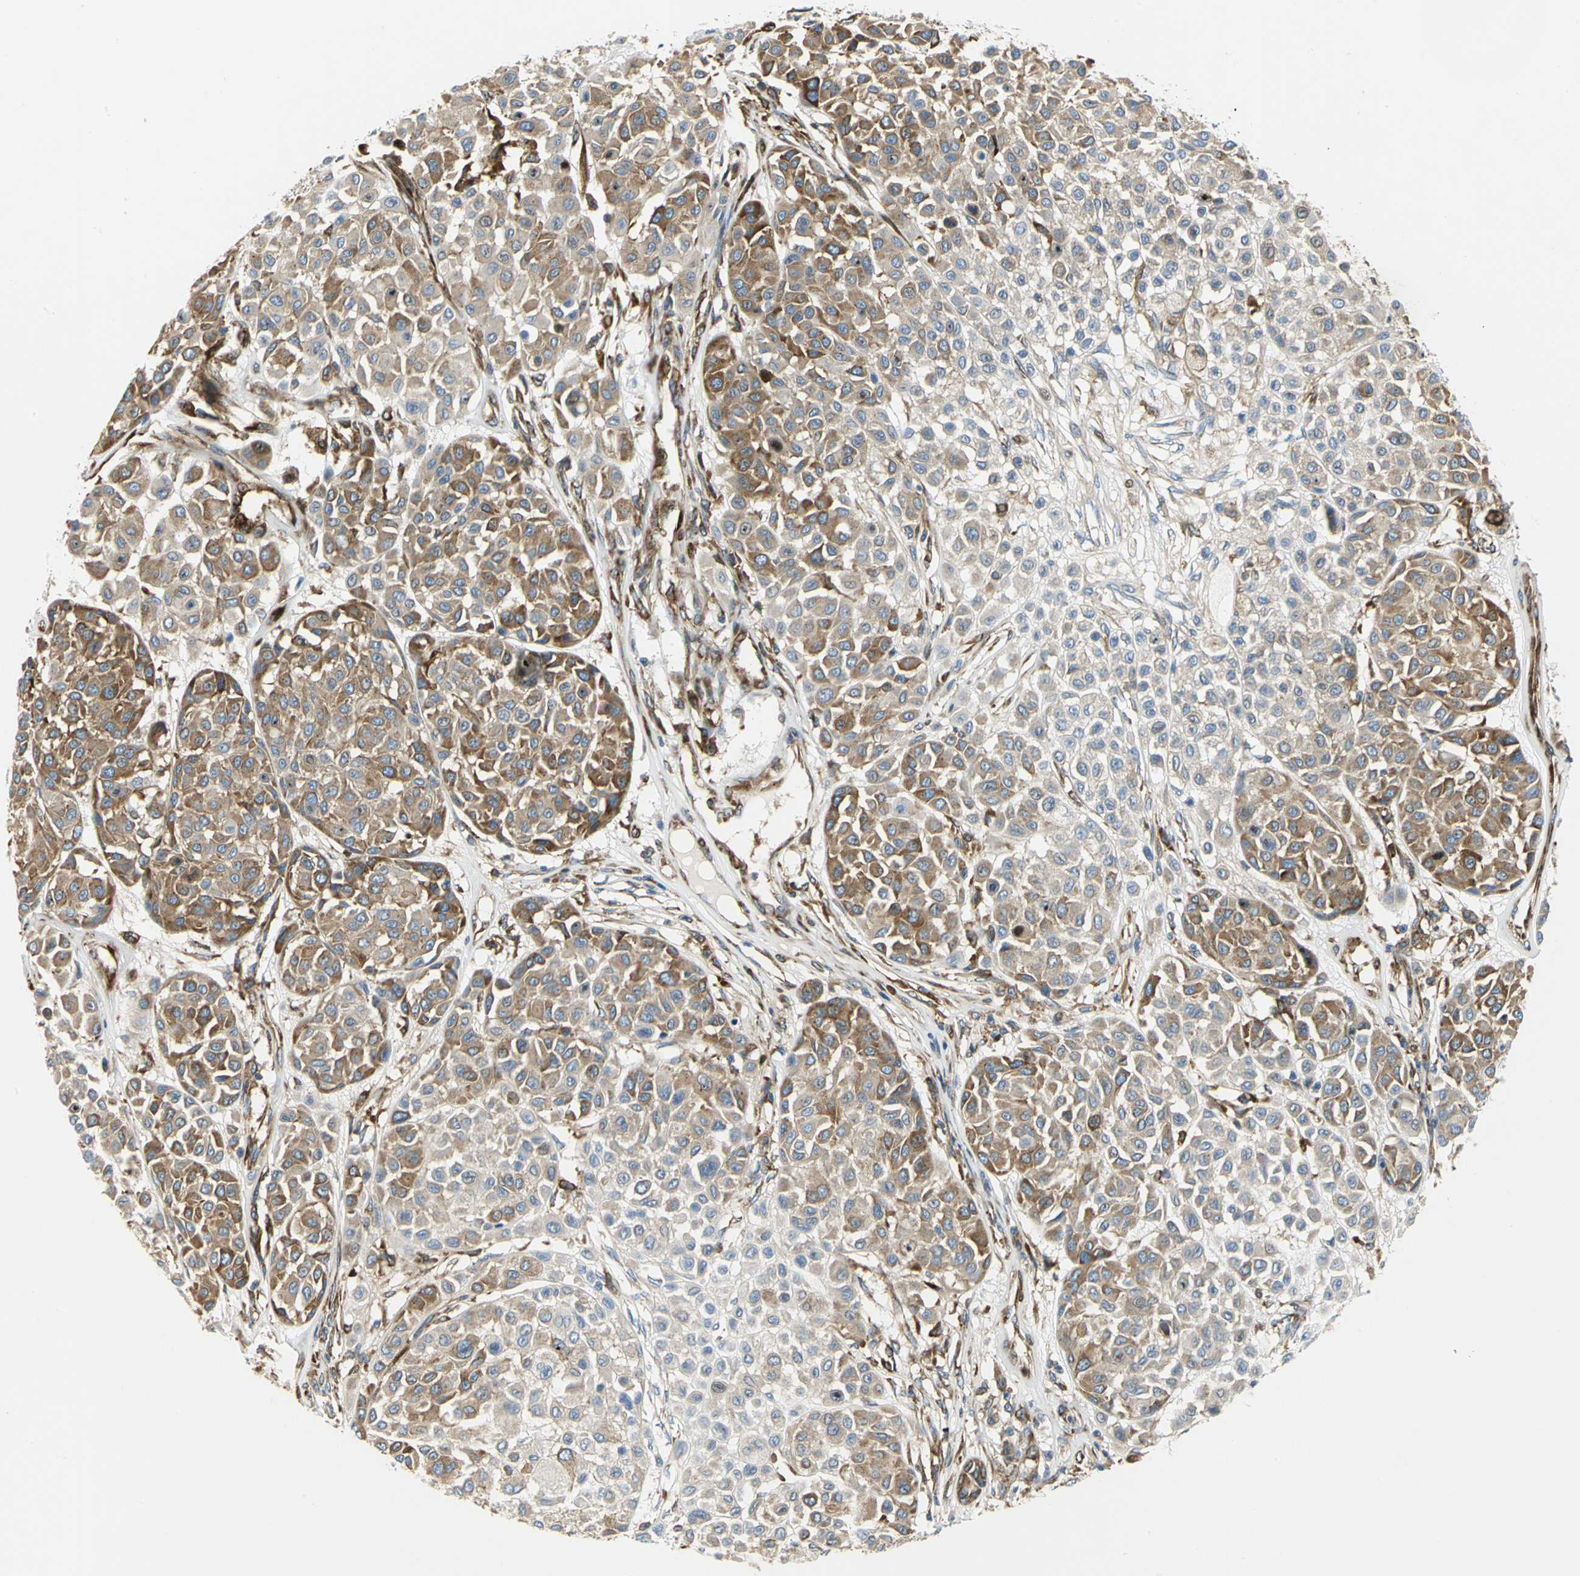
{"staining": {"intensity": "moderate", "quantity": ">75%", "location": "cytoplasmic/membranous"}, "tissue": "melanoma", "cell_type": "Tumor cells", "image_type": "cancer", "snomed": [{"axis": "morphology", "description": "Malignant melanoma, Metastatic site"}, {"axis": "topography", "description": "Soft tissue"}], "caption": "Tumor cells exhibit medium levels of moderate cytoplasmic/membranous expression in approximately >75% of cells in human malignant melanoma (metastatic site).", "gene": "YBX1", "patient": {"sex": "male", "age": 41}}